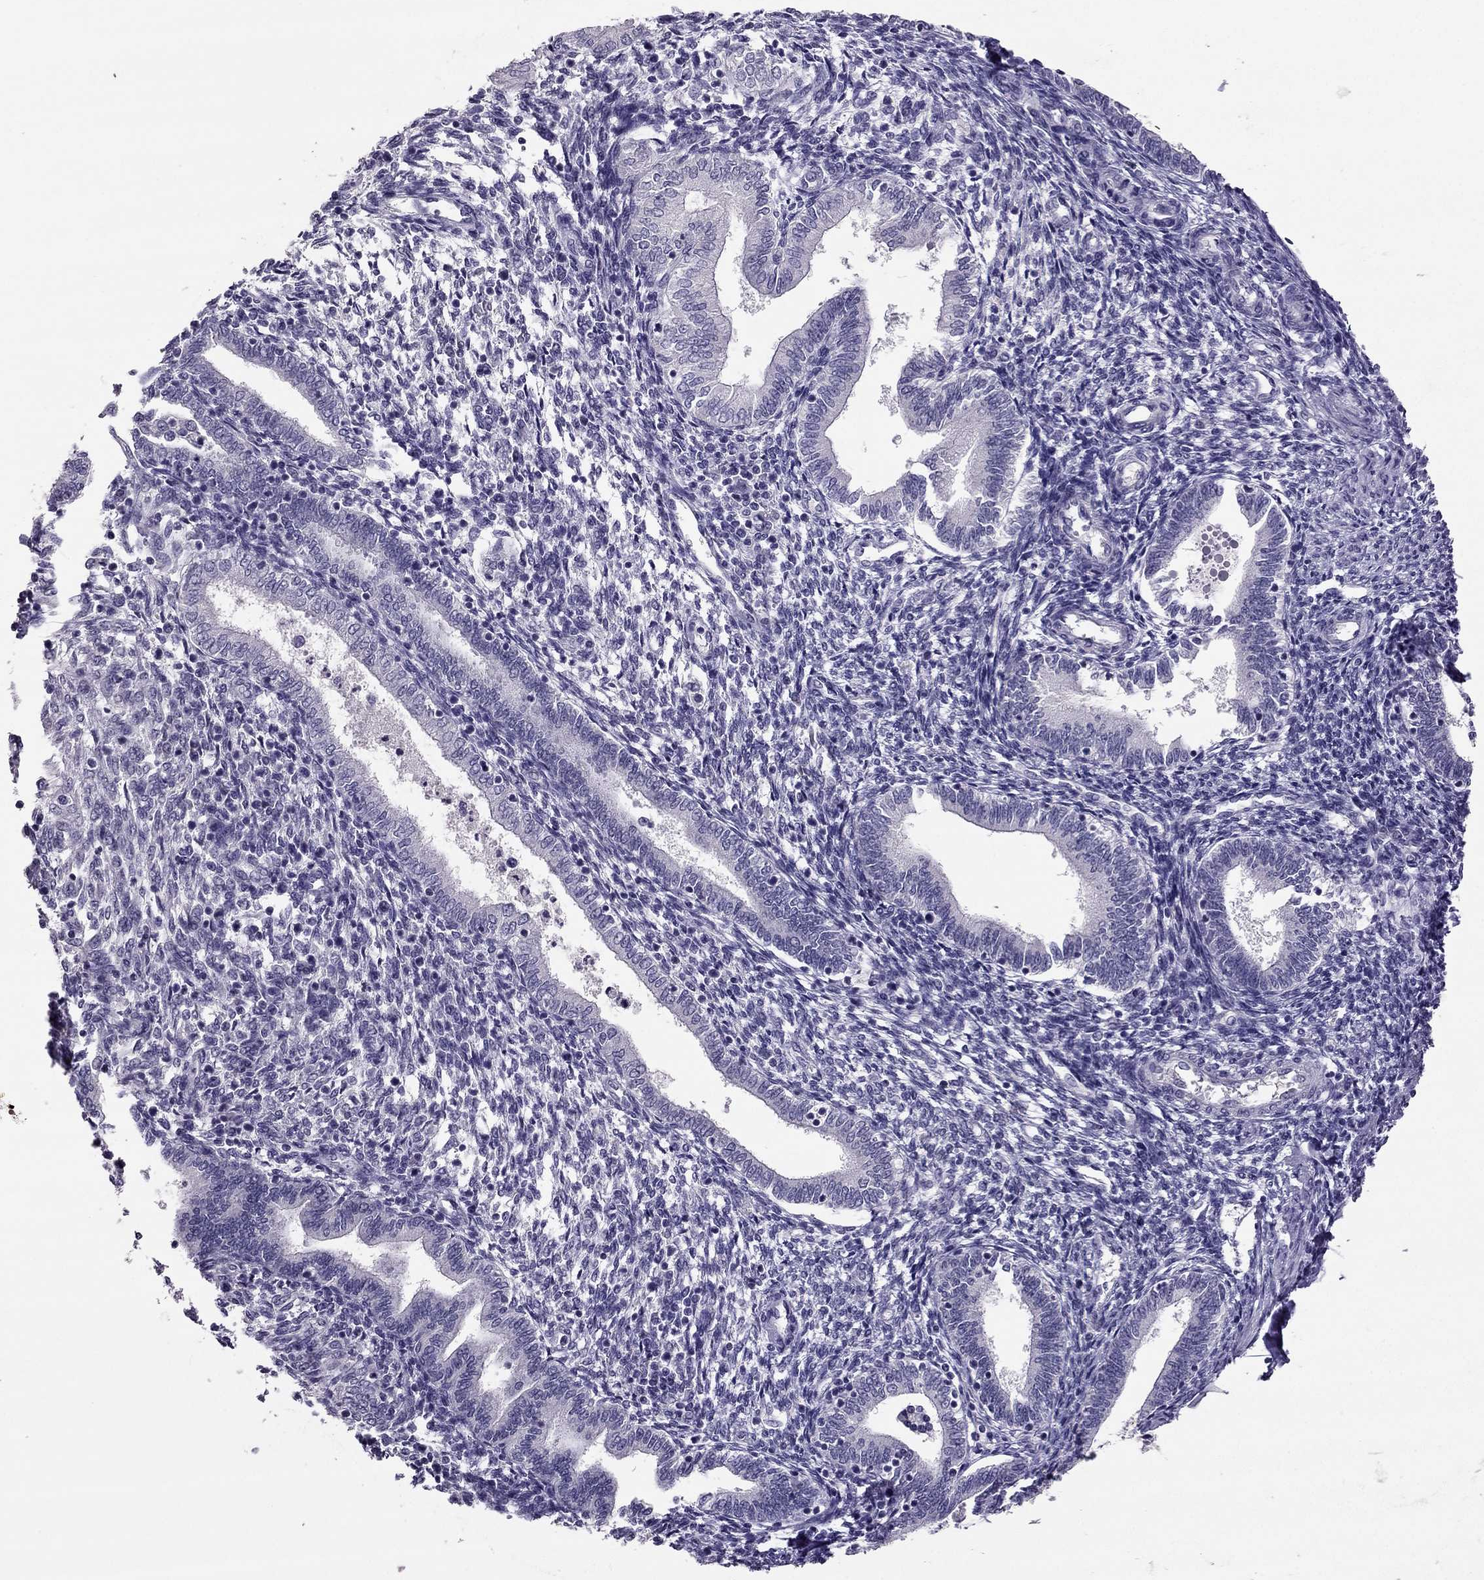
{"staining": {"intensity": "negative", "quantity": "none", "location": "none"}, "tissue": "endometrium", "cell_type": "Cells in endometrial stroma", "image_type": "normal", "snomed": [{"axis": "morphology", "description": "Normal tissue, NOS"}, {"axis": "topography", "description": "Endometrium"}], "caption": "IHC photomicrograph of normal human endometrium stained for a protein (brown), which demonstrates no positivity in cells in endometrial stroma. The staining was performed using DAB to visualize the protein expression in brown, while the nuclei were stained in blue with hematoxylin (Magnification: 20x).", "gene": "RHO", "patient": {"sex": "female", "age": 42}}